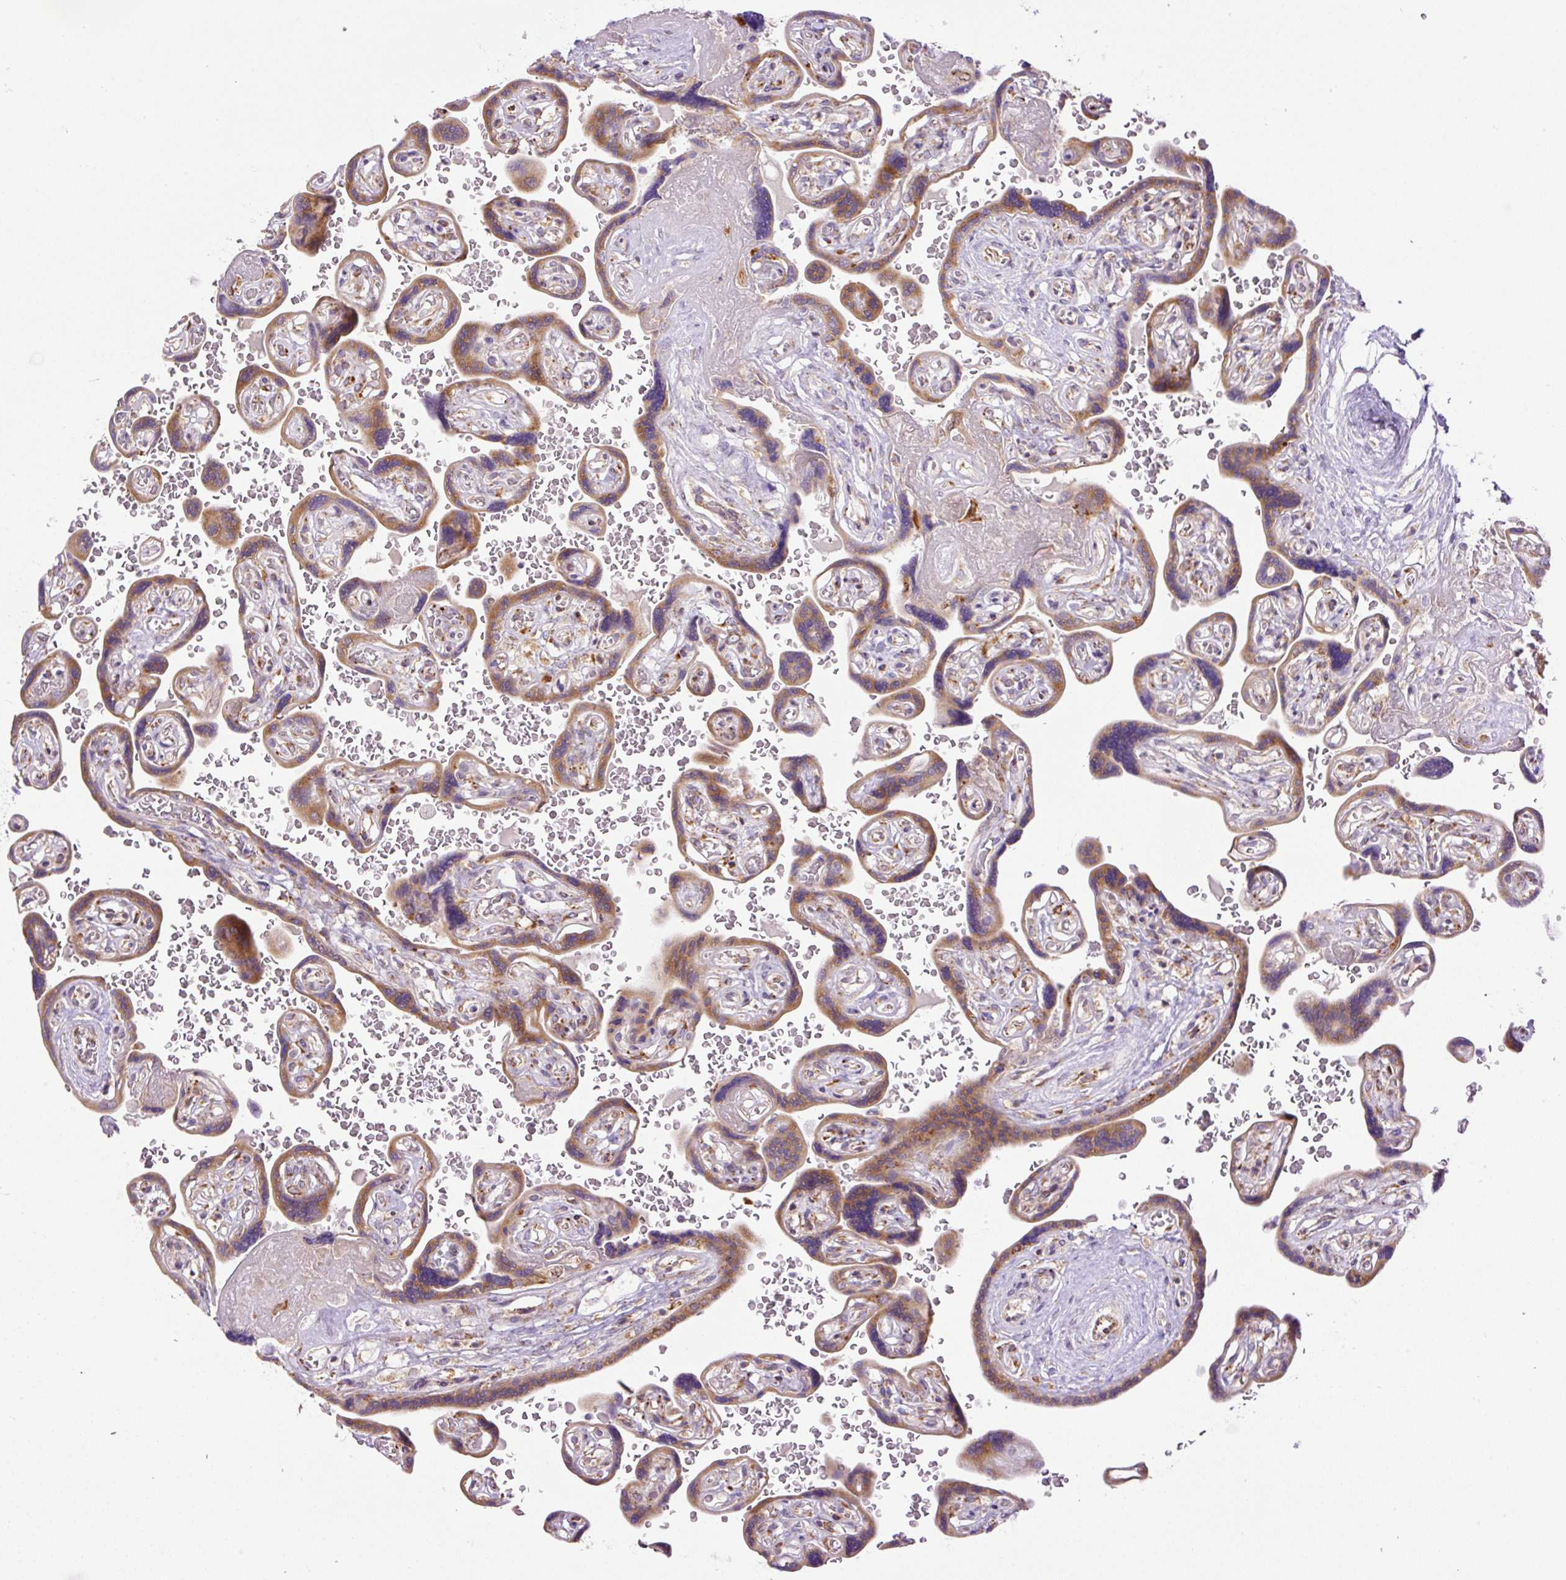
{"staining": {"intensity": "moderate", "quantity": ">75%", "location": "cytoplasmic/membranous"}, "tissue": "placenta", "cell_type": "Trophoblastic cells", "image_type": "normal", "snomed": [{"axis": "morphology", "description": "Normal tissue, NOS"}, {"axis": "topography", "description": "Placenta"}], "caption": "Immunohistochemical staining of benign human placenta shows >75% levels of moderate cytoplasmic/membranous protein staining in about >75% of trophoblastic cells. The protein of interest is stained brown, and the nuclei are stained in blue (DAB IHC with brightfield microscopy, high magnification).", "gene": "POFUT1", "patient": {"sex": "female", "age": 32}}